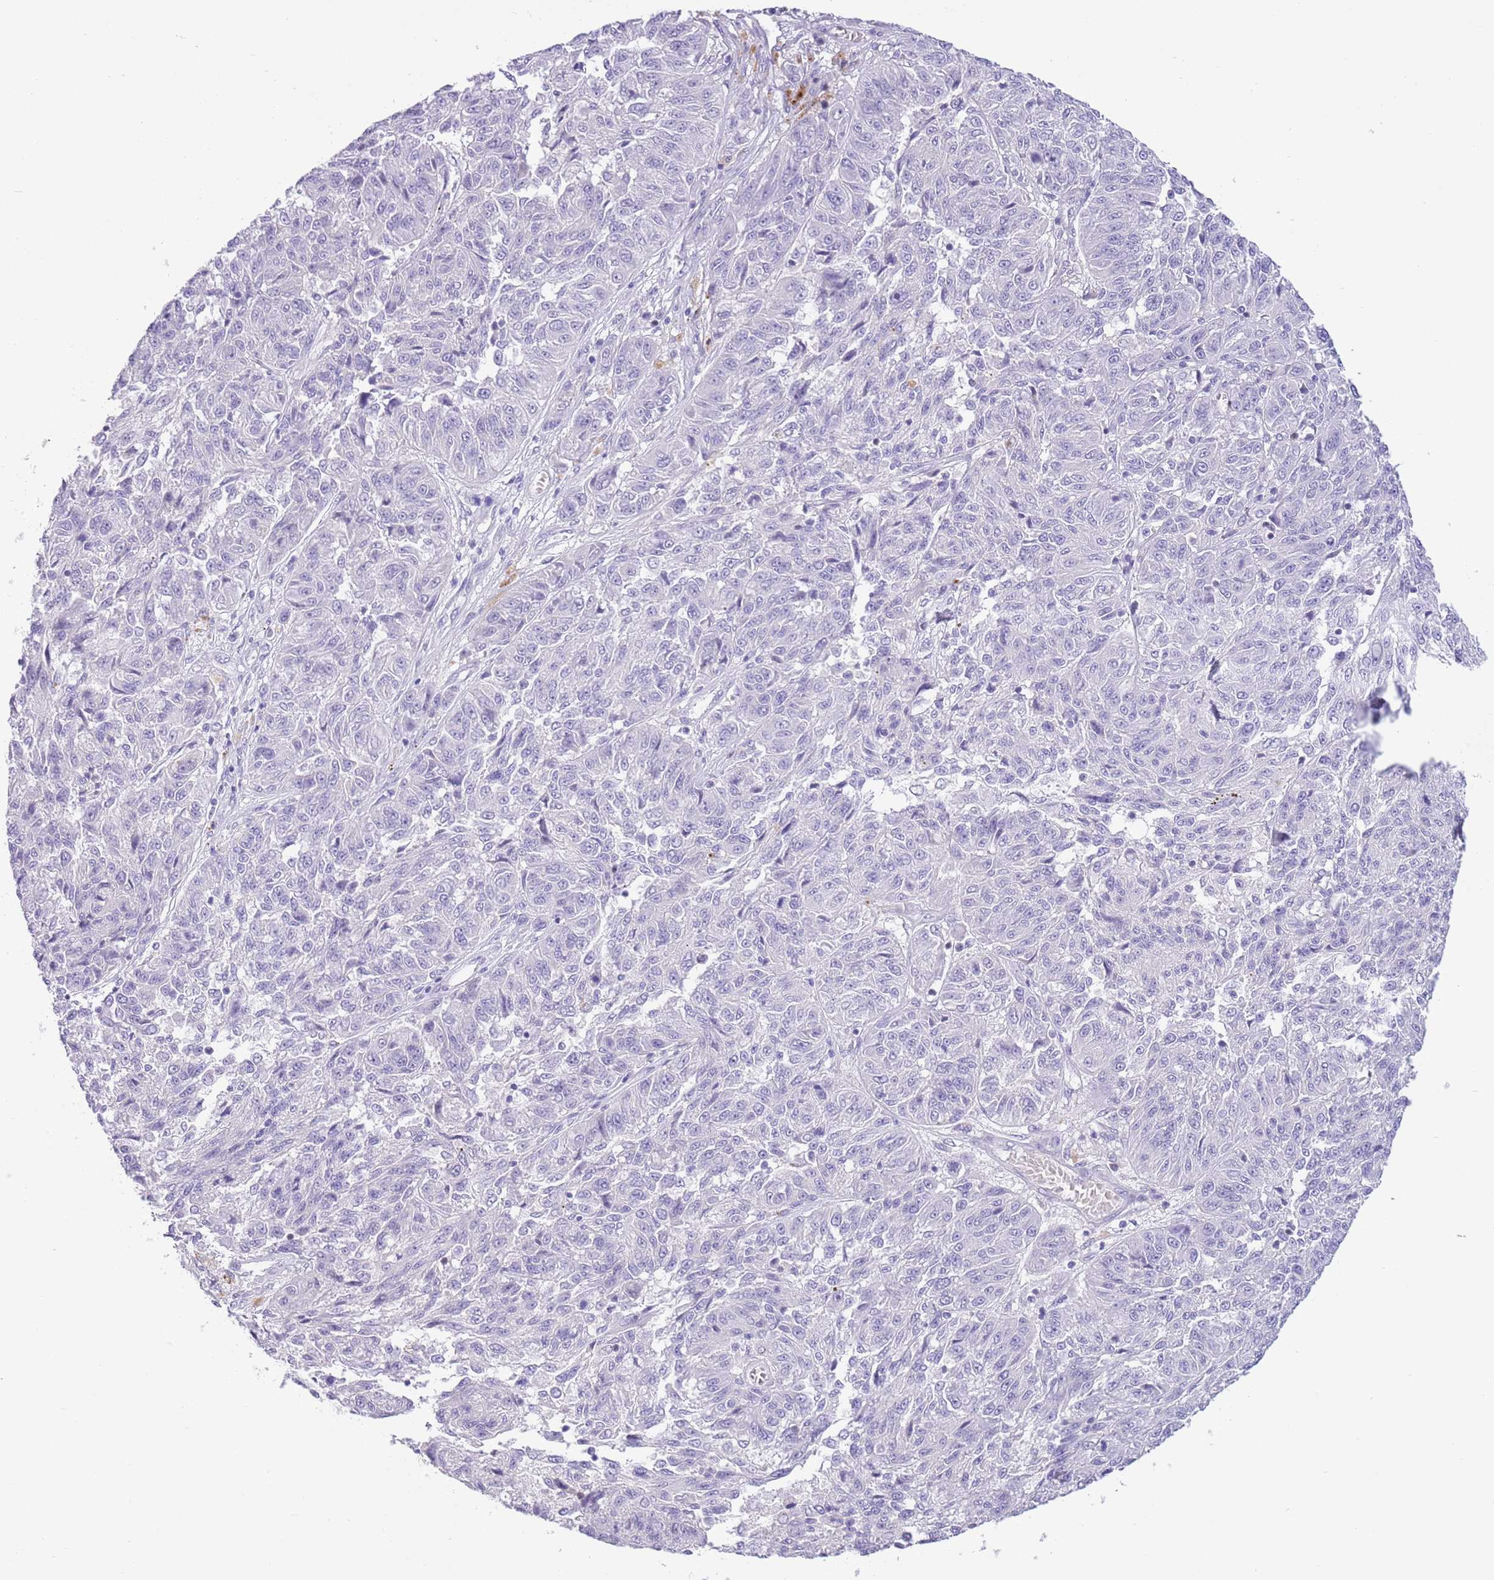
{"staining": {"intensity": "negative", "quantity": "none", "location": "none"}, "tissue": "melanoma", "cell_type": "Tumor cells", "image_type": "cancer", "snomed": [{"axis": "morphology", "description": "Malignant melanoma, NOS"}, {"axis": "topography", "description": "Skin"}], "caption": "Immunohistochemical staining of melanoma reveals no significant expression in tumor cells.", "gene": "TOX2", "patient": {"sex": "male", "age": 53}}